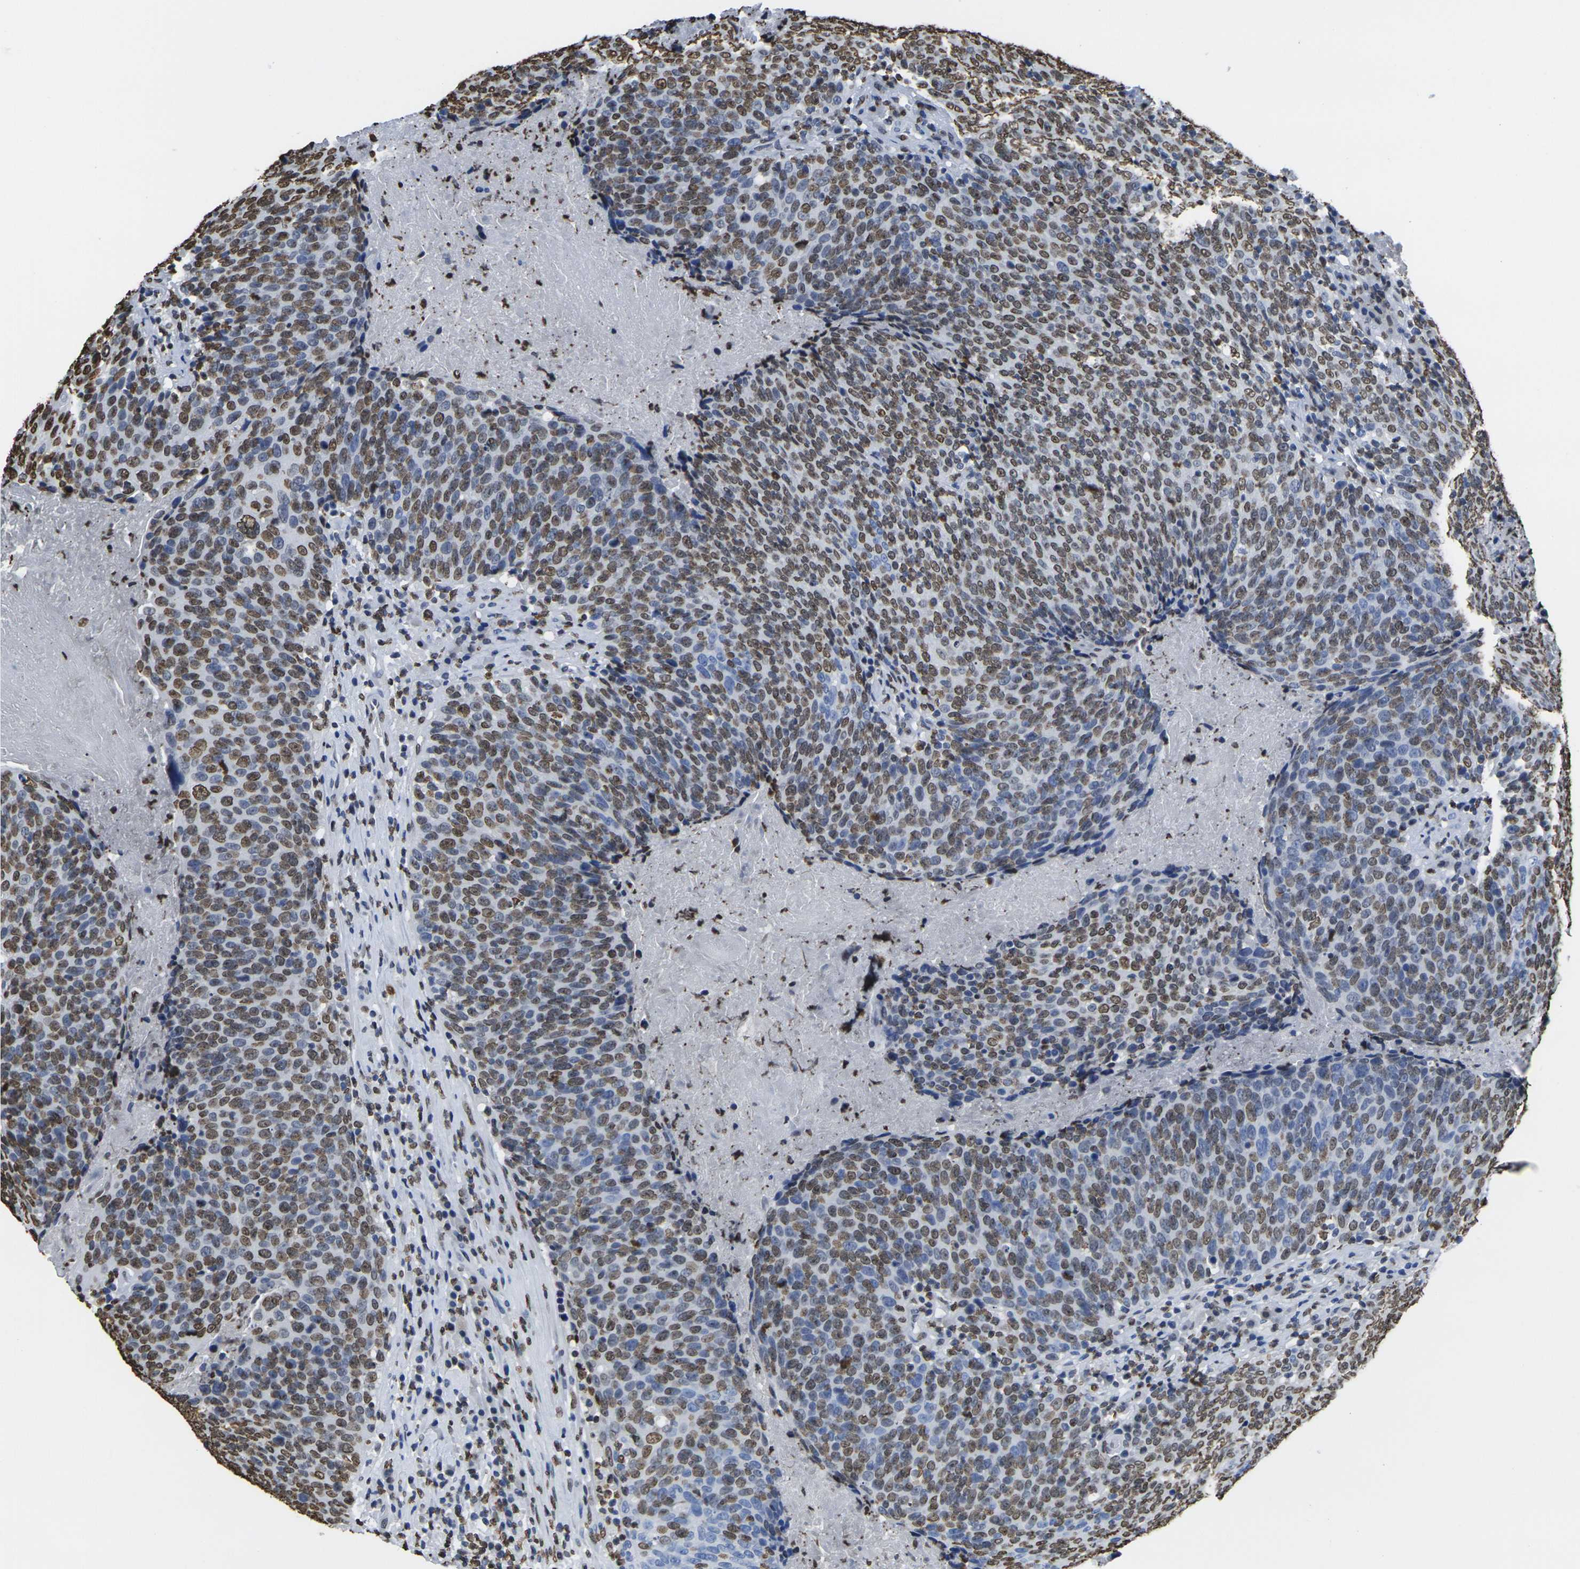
{"staining": {"intensity": "strong", "quantity": ">75%", "location": "nuclear"}, "tissue": "head and neck cancer", "cell_type": "Tumor cells", "image_type": "cancer", "snomed": [{"axis": "morphology", "description": "Squamous cell carcinoma, NOS"}, {"axis": "morphology", "description": "Squamous cell carcinoma, metastatic, NOS"}, {"axis": "topography", "description": "Lymph node"}, {"axis": "topography", "description": "Head-Neck"}], "caption": "A high-resolution image shows immunohistochemistry (IHC) staining of head and neck cancer, which exhibits strong nuclear expression in about >75% of tumor cells.", "gene": "DRAXIN", "patient": {"sex": "male", "age": 62}}